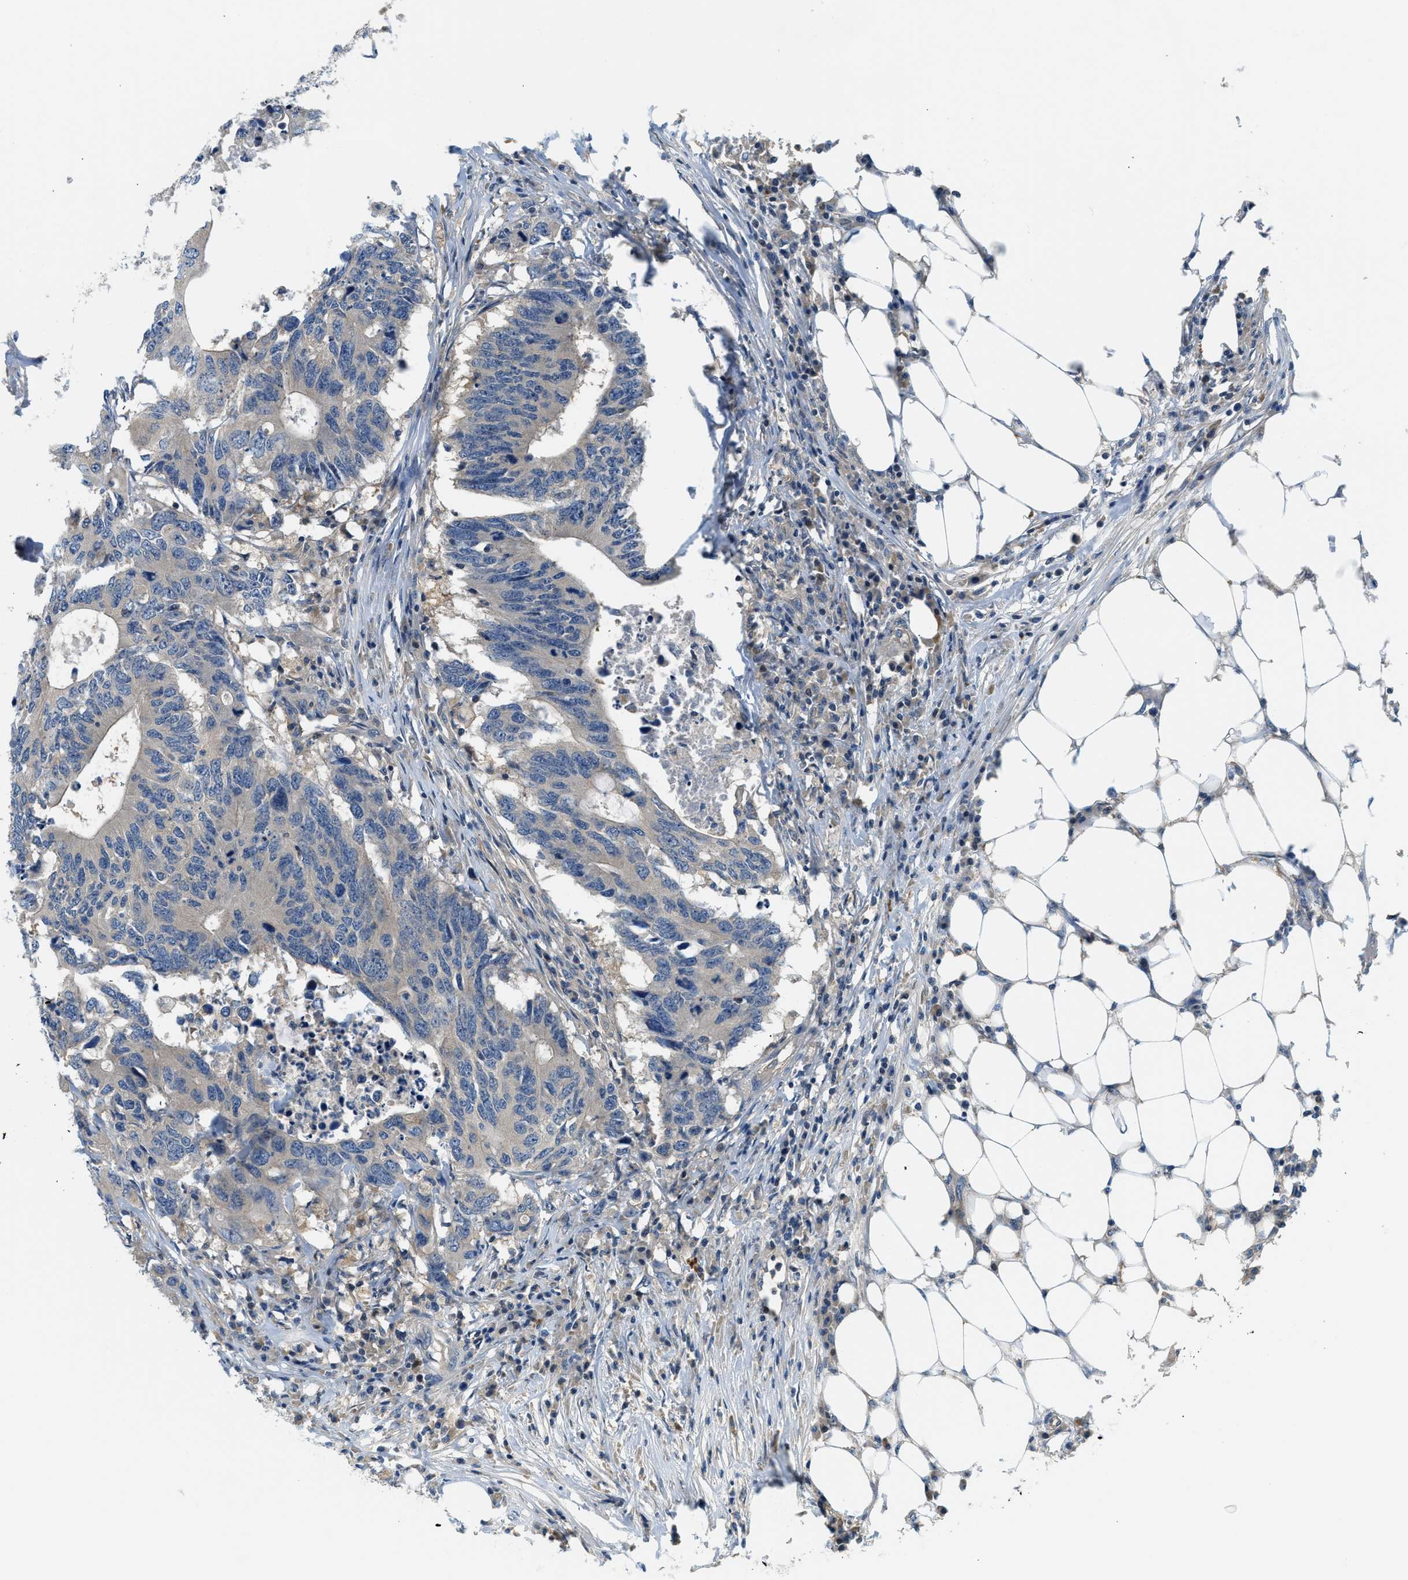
{"staining": {"intensity": "negative", "quantity": "none", "location": "none"}, "tissue": "colorectal cancer", "cell_type": "Tumor cells", "image_type": "cancer", "snomed": [{"axis": "morphology", "description": "Adenocarcinoma, NOS"}, {"axis": "topography", "description": "Colon"}], "caption": "The photomicrograph shows no significant expression in tumor cells of colorectal adenocarcinoma.", "gene": "KCNK1", "patient": {"sex": "male", "age": 71}}